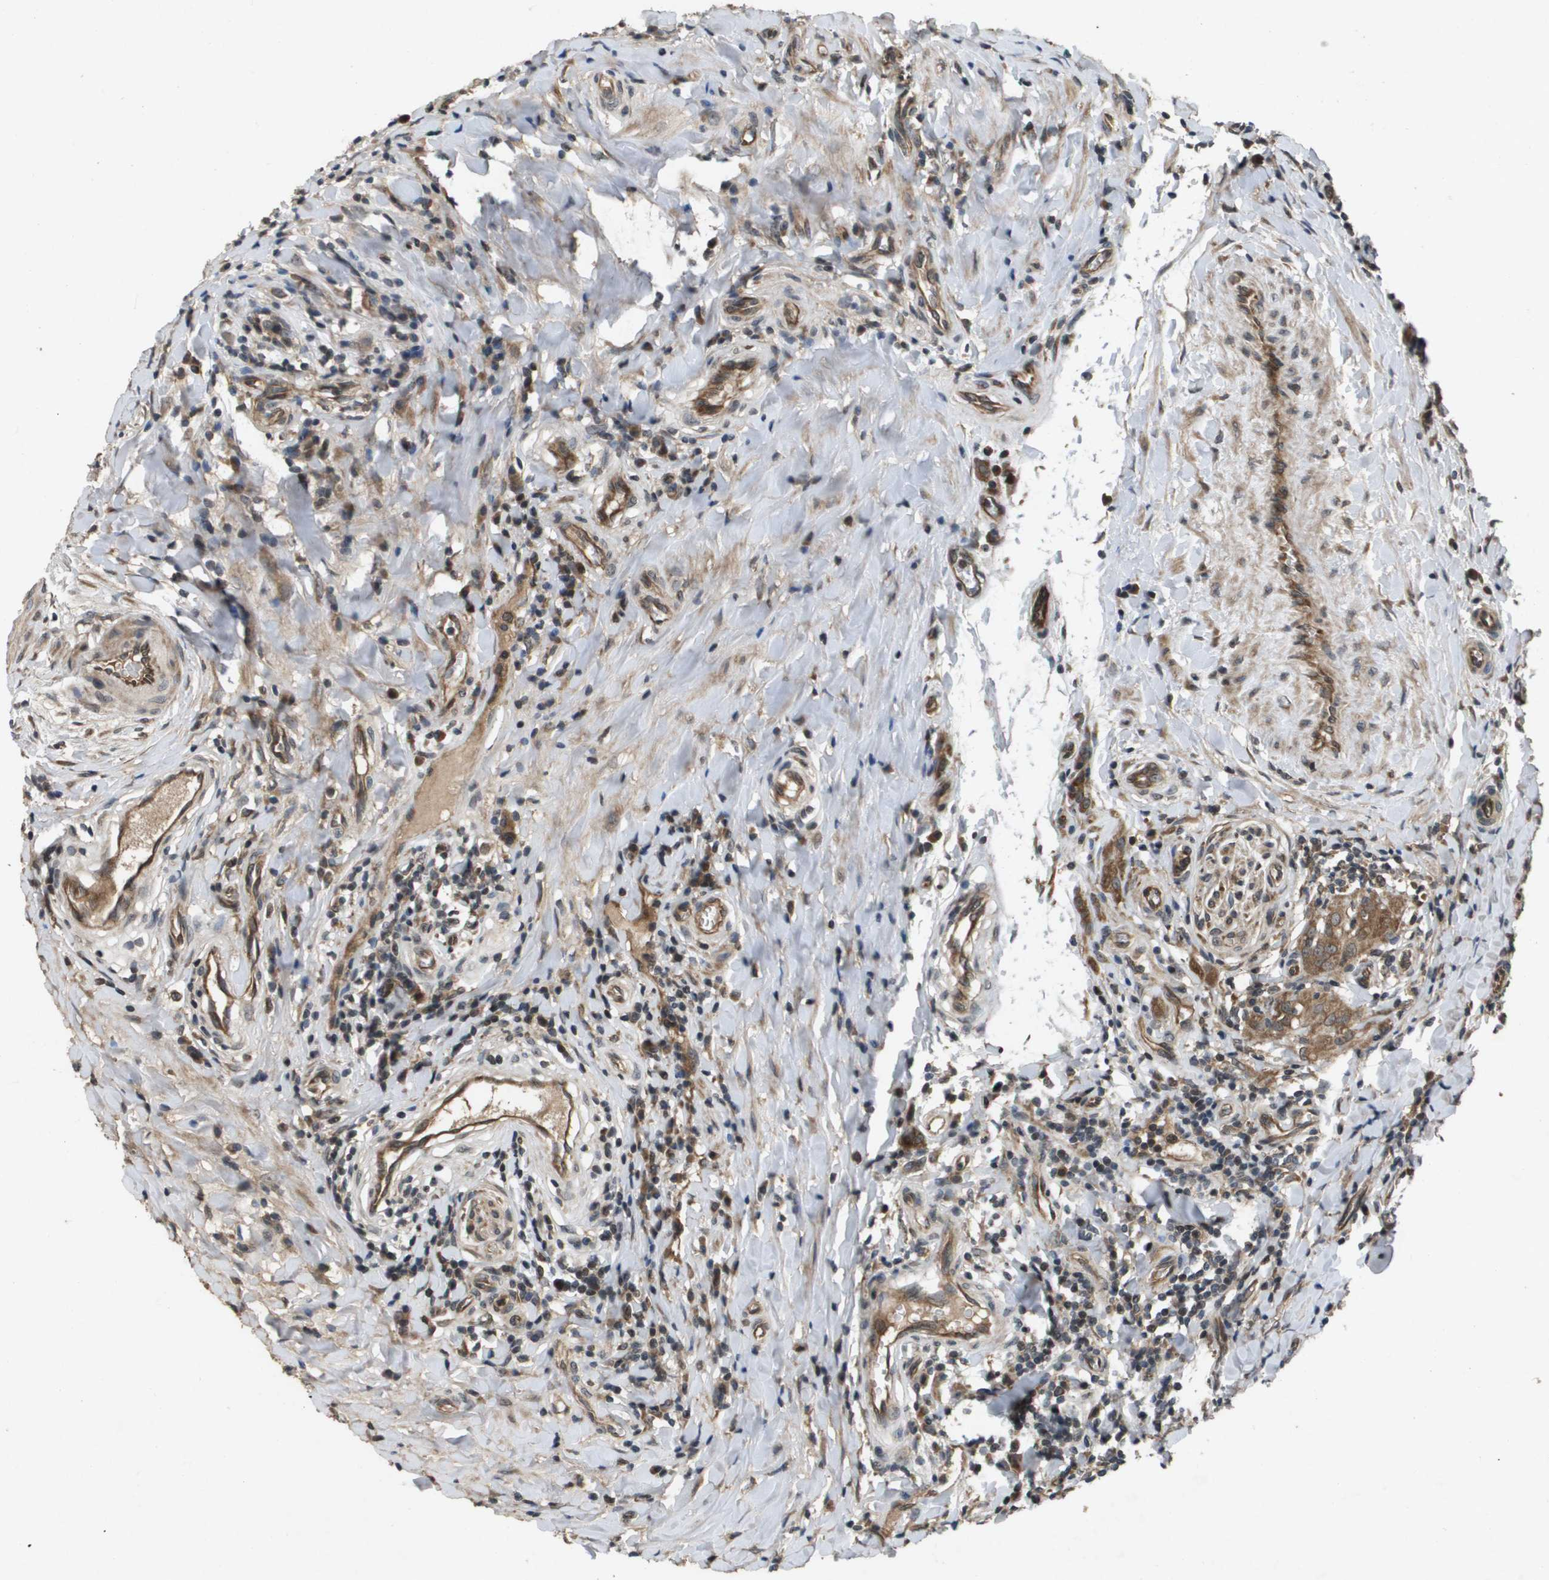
{"staining": {"intensity": "weak", "quantity": ">75%", "location": "cytoplasmic/membranous"}, "tissue": "testis cancer", "cell_type": "Tumor cells", "image_type": "cancer", "snomed": [{"axis": "morphology", "description": "Seminoma, NOS"}, {"axis": "morphology", "description": "Carcinoma, Embryonal, NOS"}, {"axis": "topography", "description": "Testis"}], "caption": "Human testis cancer (seminoma) stained with a protein marker reveals weak staining in tumor cells.", "gene": "SPTLC1", "patient": {"sex": "male", "age": 36}}